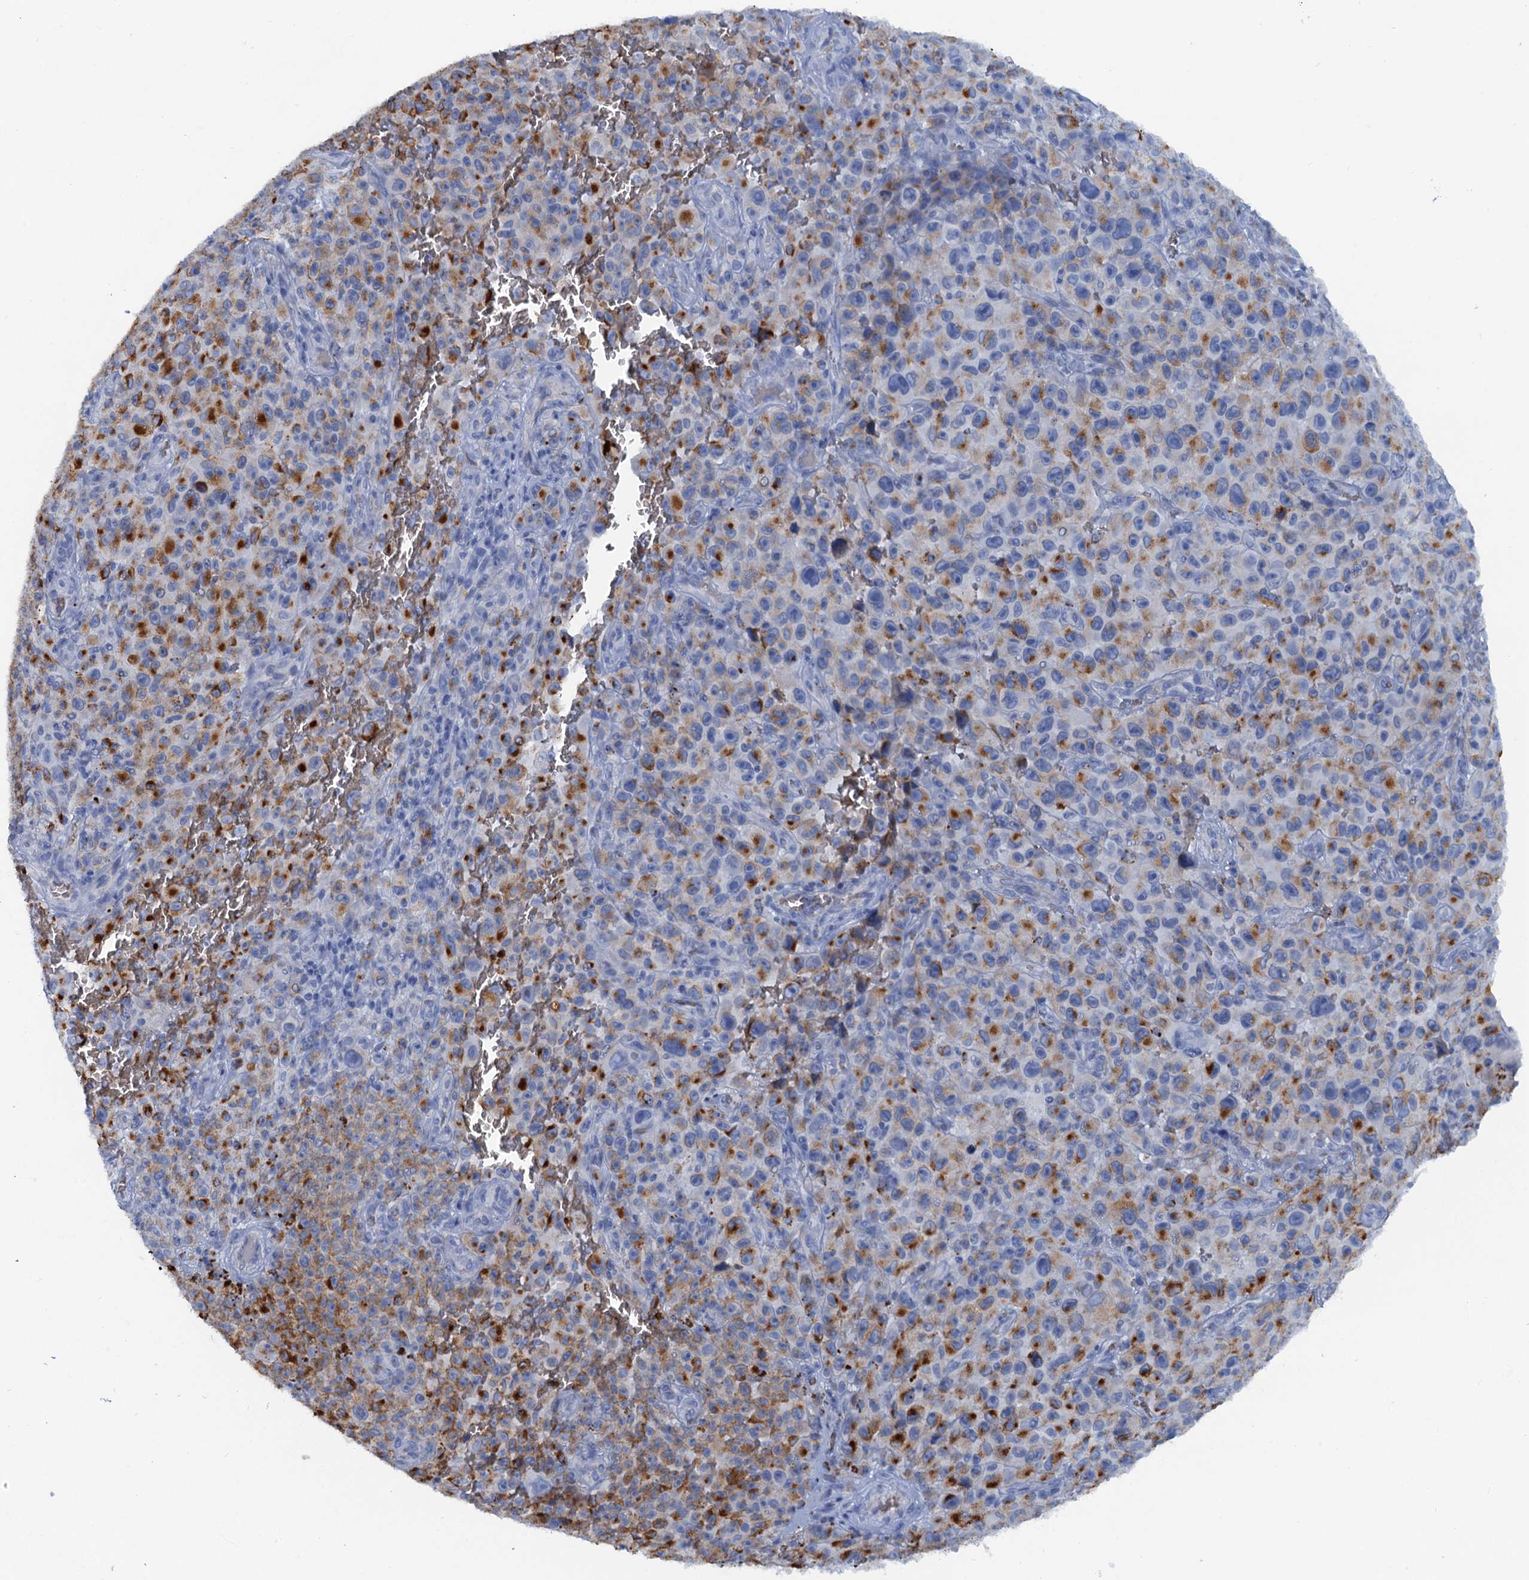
{"staining": {"intensity": "moderate", "quantity": "25%-75%", "location": "cytoplasmic/membranous"}, "tissue": "melanoma", "cell_type": "Tumor cells", "image_type": "cancer", "snomed": [{"axis": "morphology", "description": "Malignant melanoma, NOS"}, {"axis": "topography", "description": "Skin"}], "caption": "A brown stain labels moderate cytoplasmic/membranous expression of a protein in human malignant melanoma tumor cells.", "gene": "MYADML2", "patient": {"sex": "female", "age": 82}}